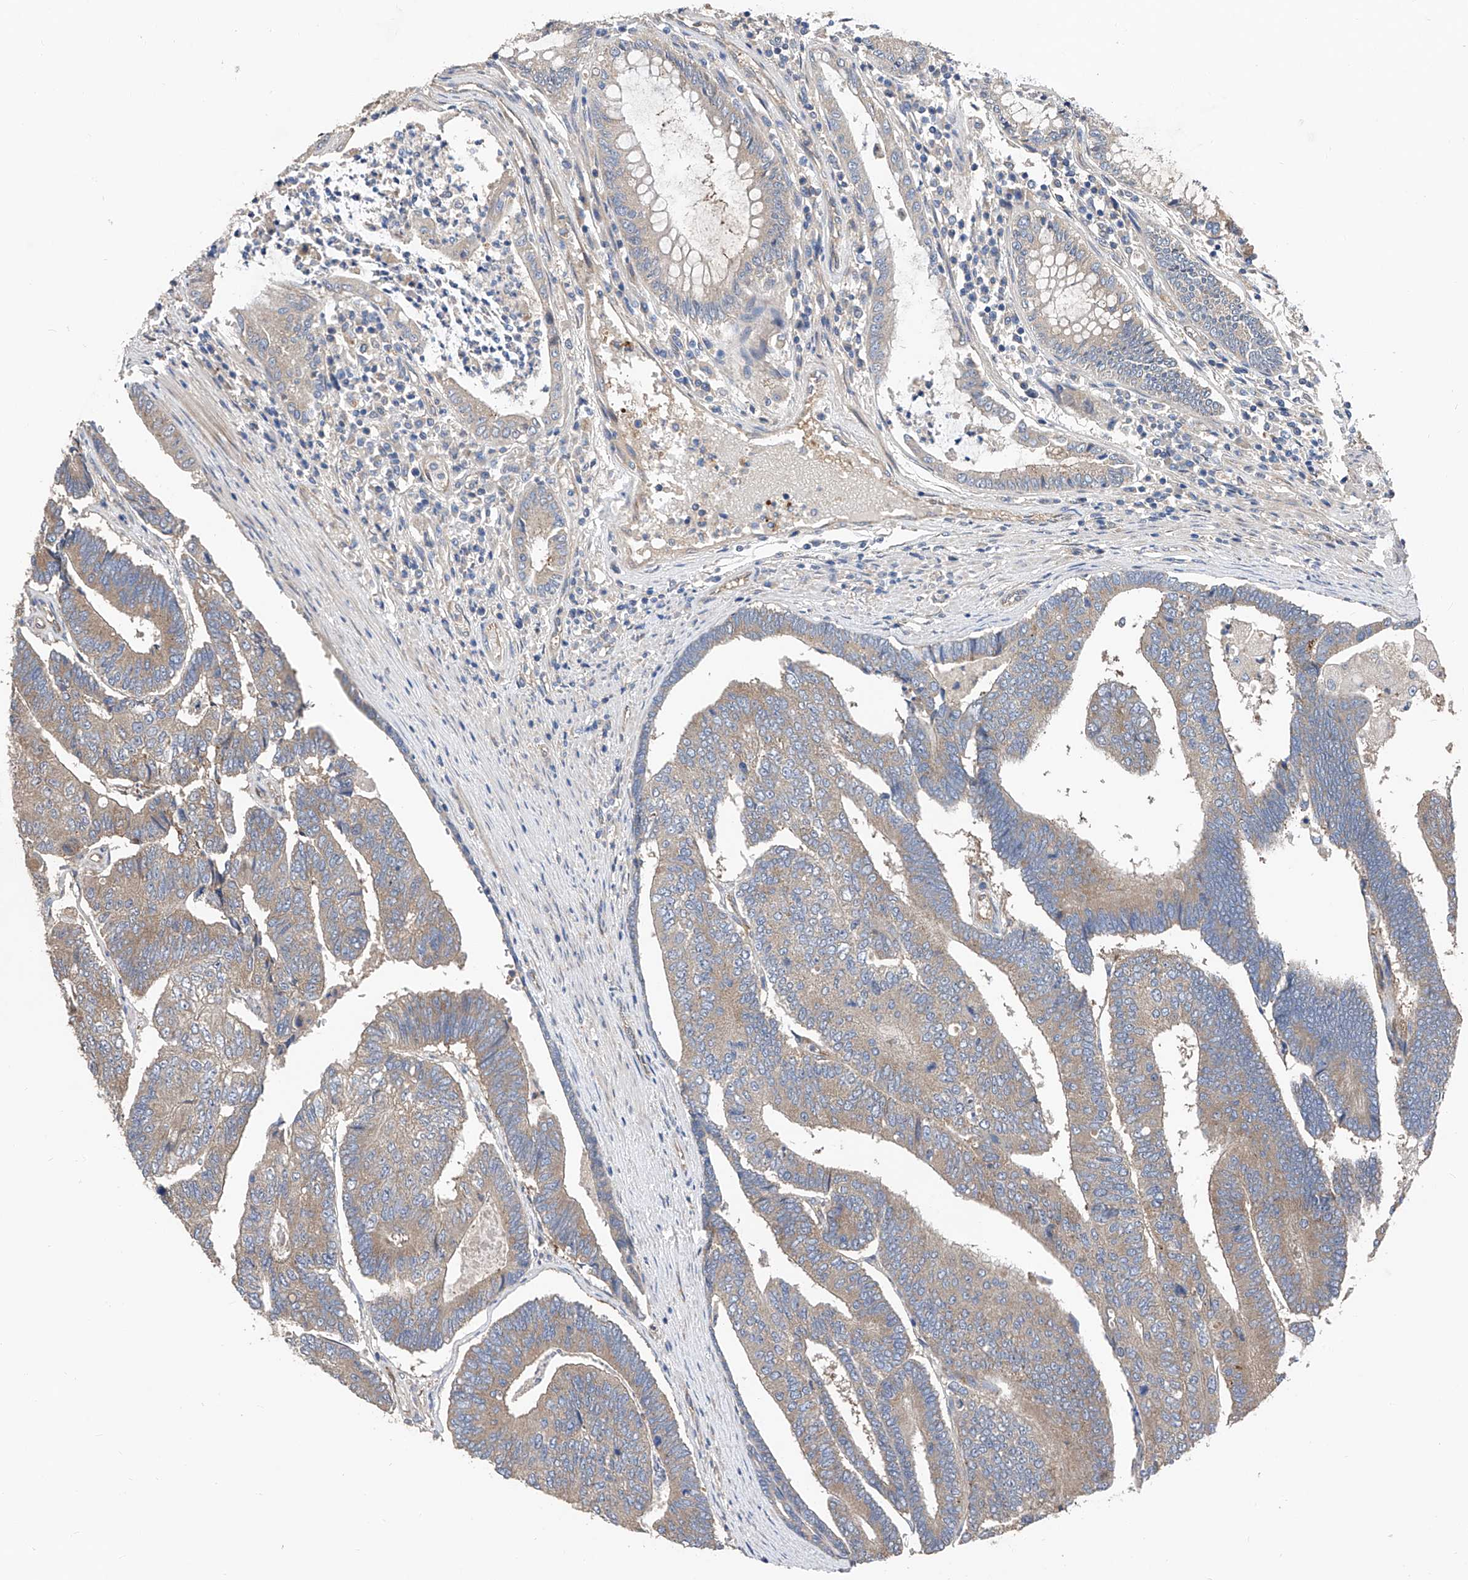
{"staining": {"intensity": "moderate", "quantity": ">75%", "location": "cytoplasmic/membranous"}, "tissue": "colorectal cancer", "cell_type": "Tumor cells", "image_type": "cancer", "snomed": [{"axis": "morphology", "description": "Adenocarcinoma, NOS"}, {"axis": "topography", "description": "Colon"}], "caption": "Immunohistochemistry image of human colorectal cancer stained for a protein (brown), which exhibits medium levels of moderate cytoplasmic/membranous expression in about >75% of tumor cells.", "gene": "PTK2", "patient": {"sex": "female", "age": 67}}